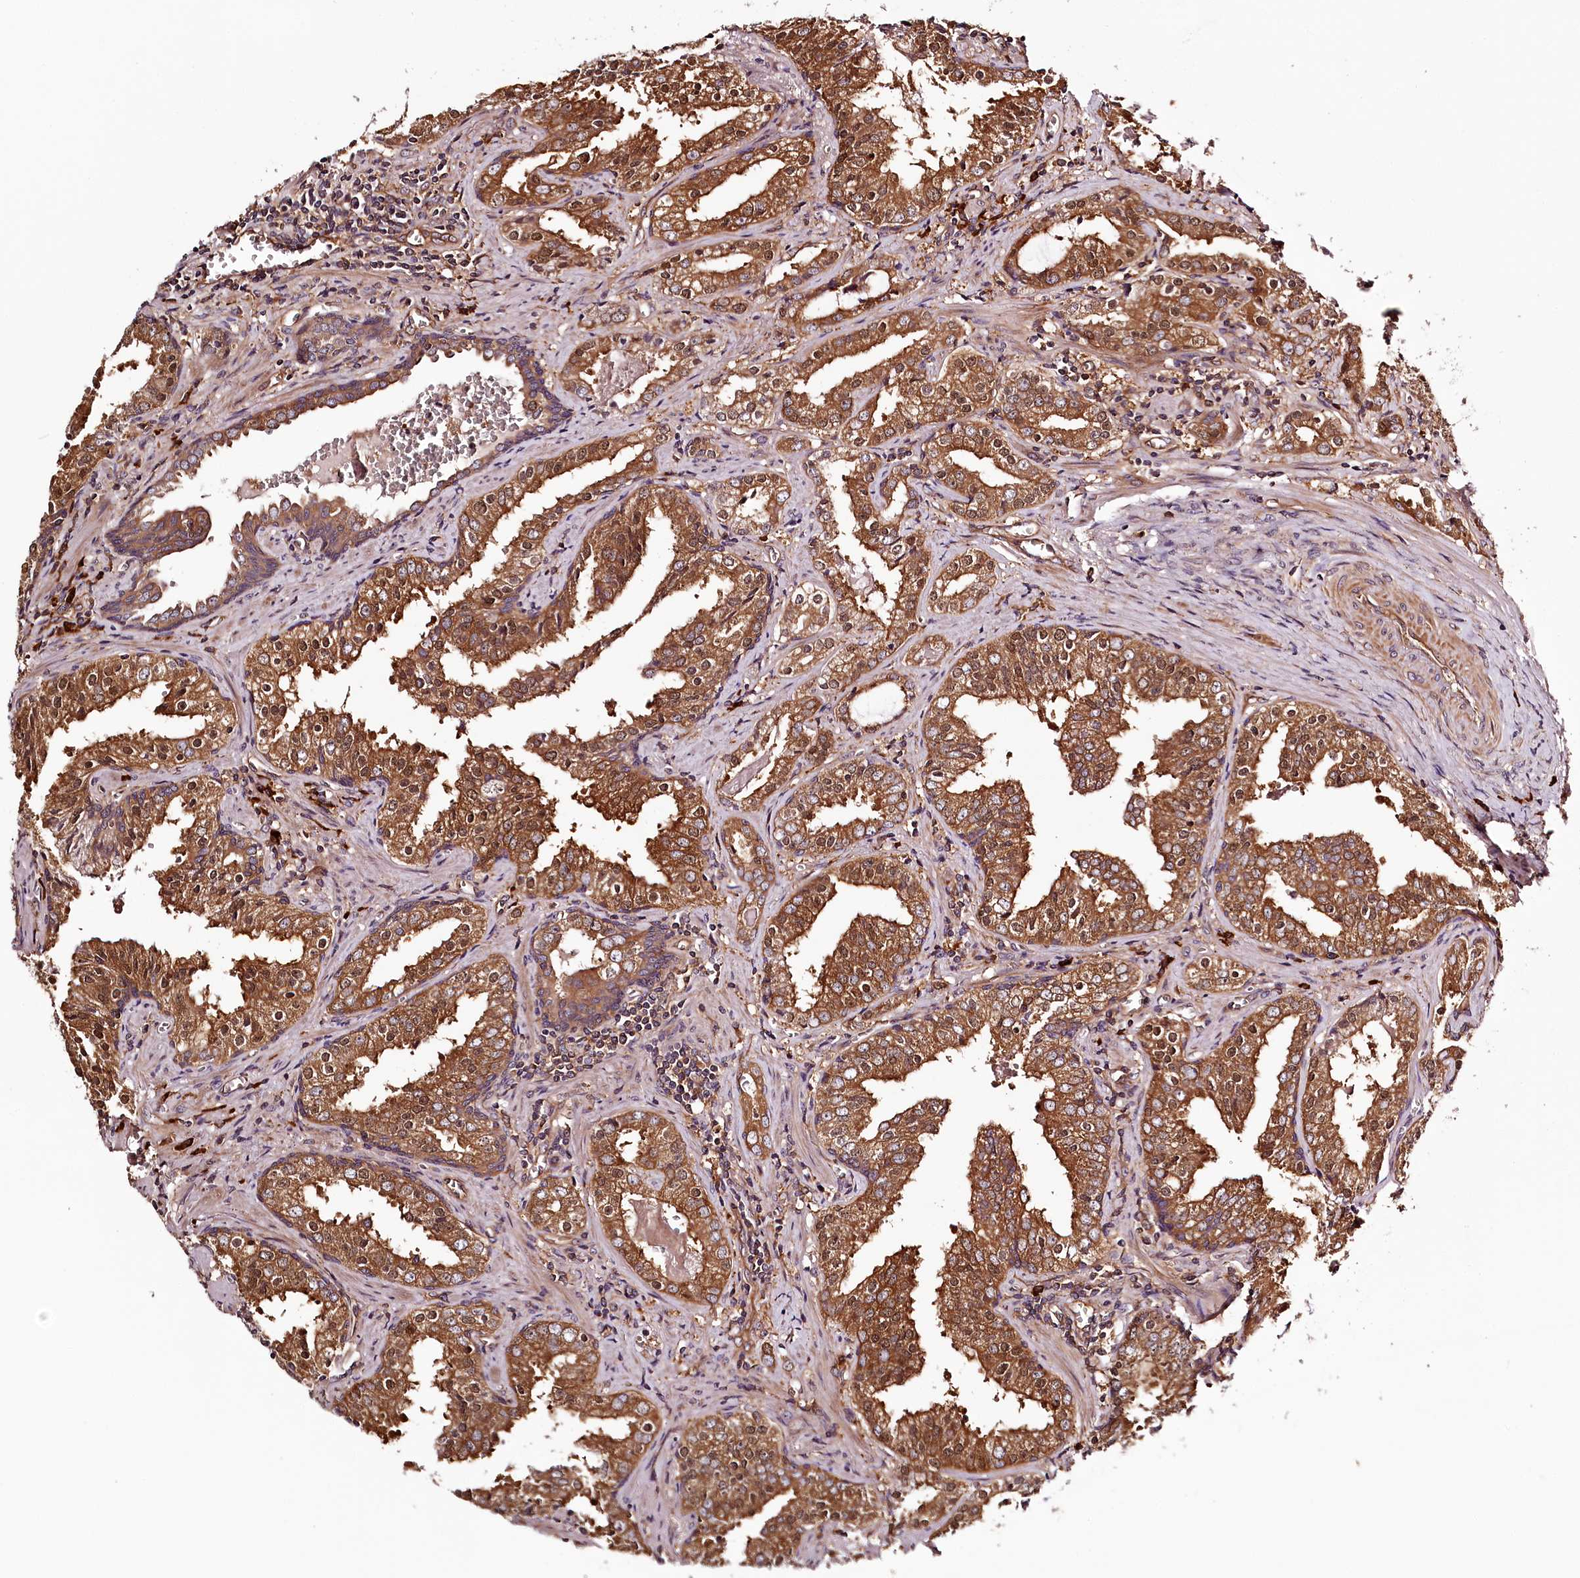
{"staining": {"intensity": "strong", "quantity": ">75%", "location": "cytoplasmic/membranous"}, "tissue": "prostate cancer", "cell_type": "Tumor cells", "image_type": "cancer", "snomed": [{"axis": "morphology", "description": "Adenocarcinoma, High grade"}, {"axis": "topography", "description": "Prostate"}], "caption": "Tumor cells display high levels of strong cytoplasmic/membranous positivity in about >75% of cells in human high-grade adenocarcinoma (prostate).", "gene": "TARS1", "patient": {"sex": "male", "age": 68}}